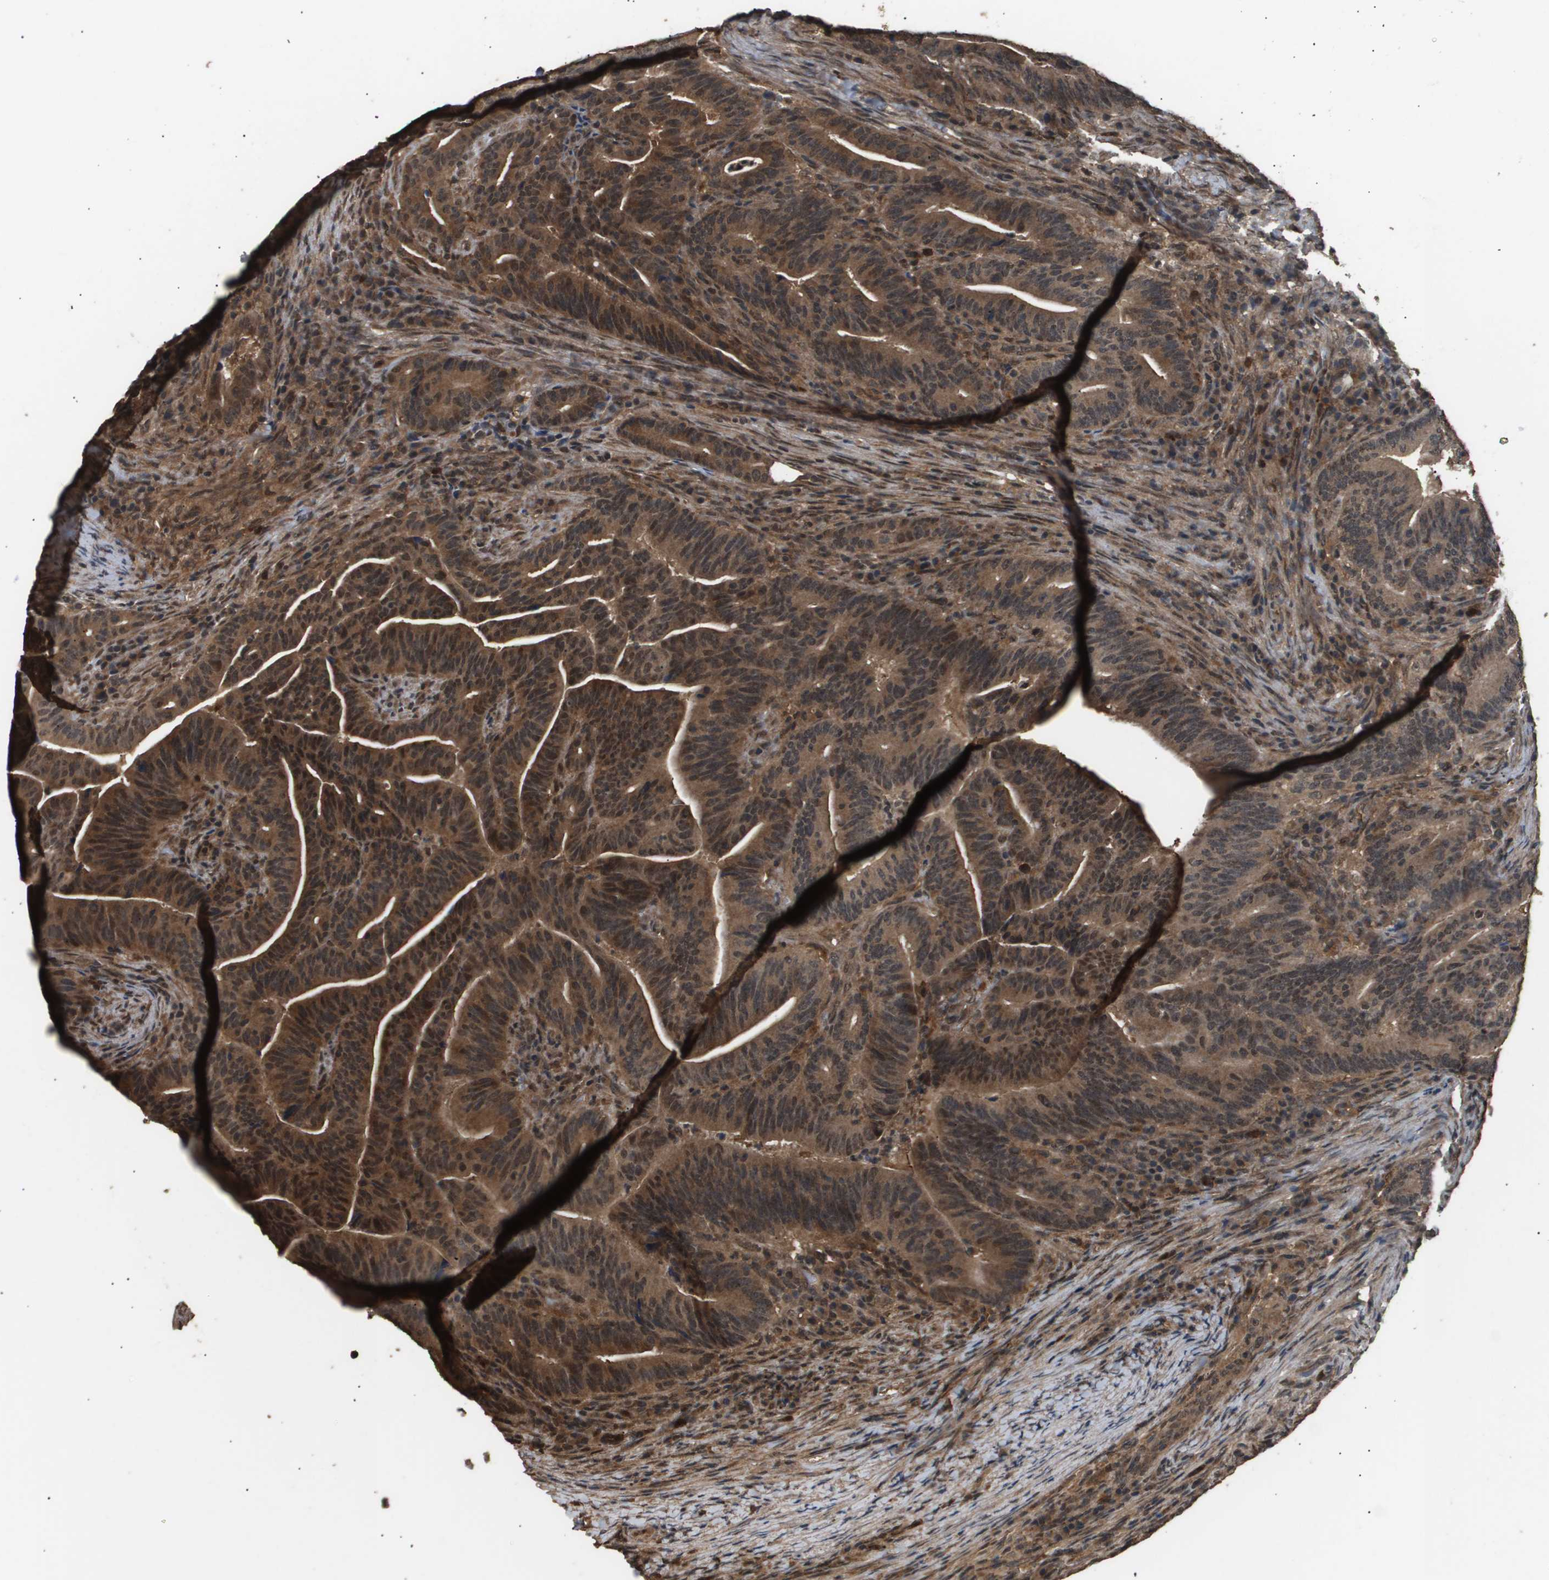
{"staining": {"intensity": "moderate", "quantity": ">75%", "location": "cytoplasmic/membranous,nuclear"}, "tissue": "colorectal cancer", "cell_type": "Tumor cells", "image_type": "cancer", "snomed": [{"axis": "morphology", "description": "Normal tissue, NOS"}, {"axis": "morphology", "description": "Adenocarcinoma, NOS"}, {"axis": "topography", "description": "Colon"}], "caption": "Moderate cytoplasmic/membranous and nuclear staining for a protein is identified in about >75% of tumor cells of colorectal adenocarcinoma using immunohistochemistry (IHC).", "gene": "ING1", "patient": {"sex": "female", "age": 66}}